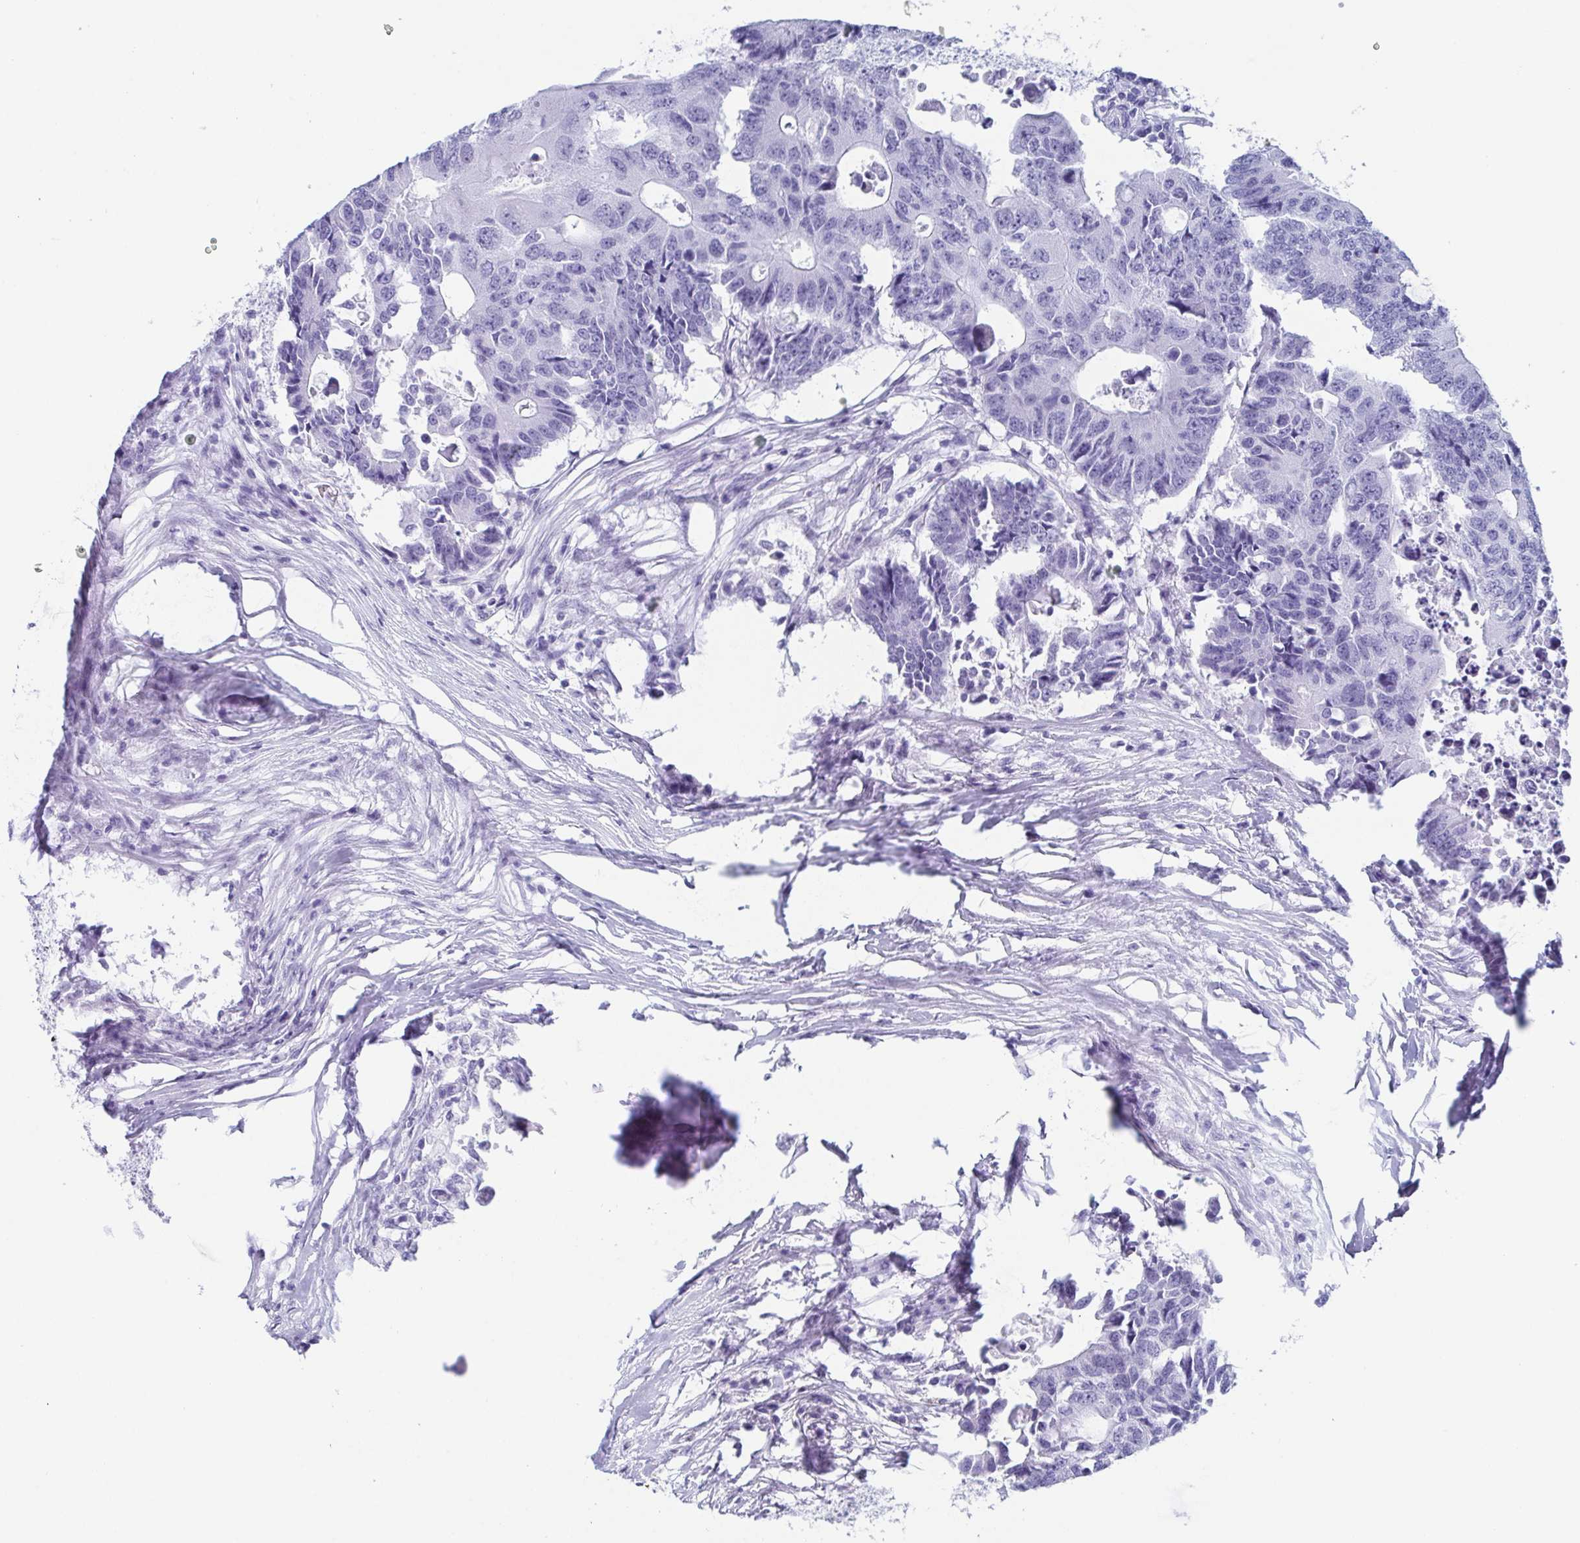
{"staining": {"intensity": "negative", "quantity": "none", "location": "none"}, "tissue": "colorectal cancer", "cell_type": "Tumor cells", "image_type": "cancer", "snomed": [{"axis": "morphology", "description": "Adenocarcinoma, NOS"}, {"axis": "topography", "description": "Colon"}], "caption": "Colorectal cancer stained for a protein using immunohistochemistry exhibits no expression tumor cells.", "gene": "LYRM2", "patient": {"sex": "male", "age": 71}}